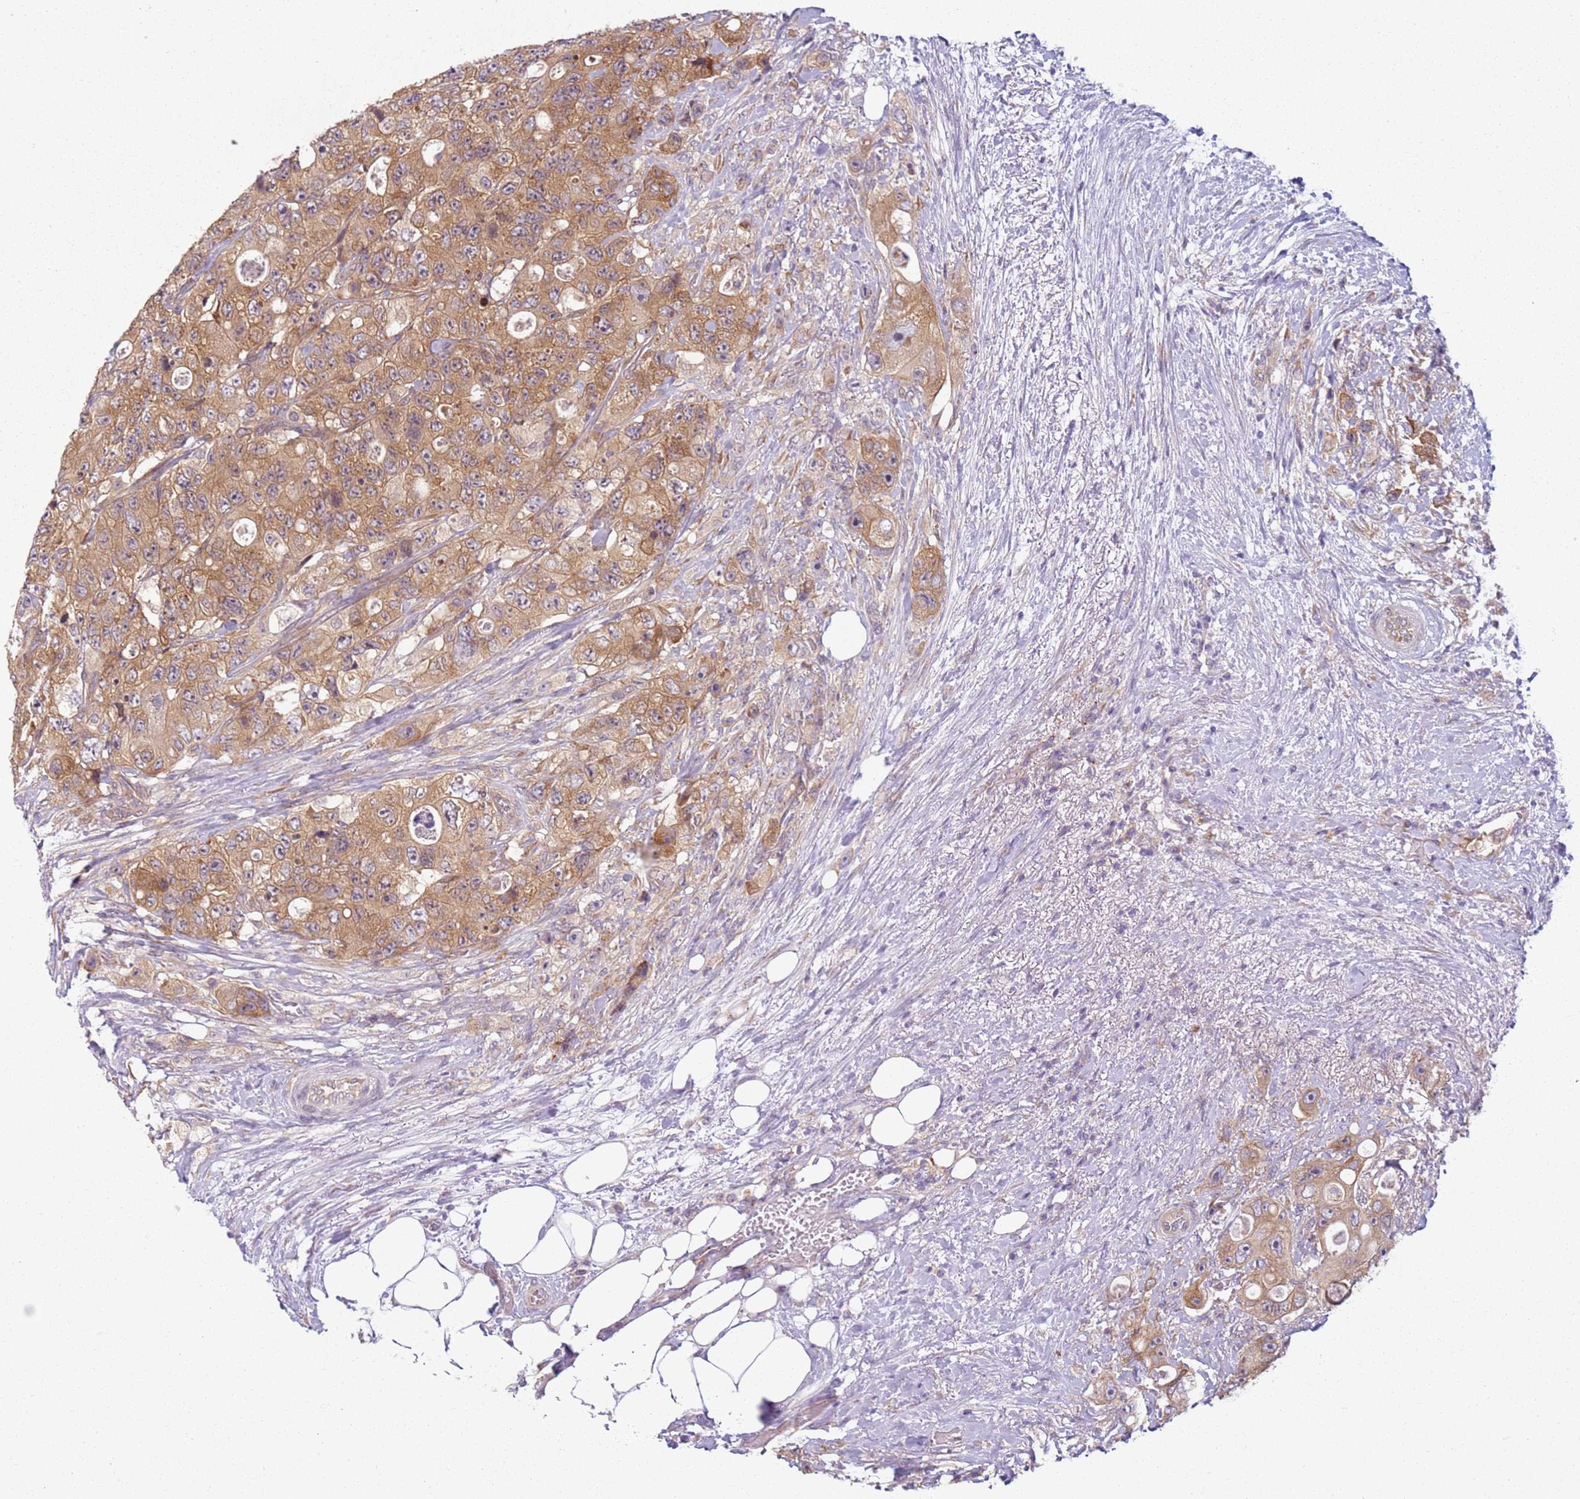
{"staining": {"intensity": "moderate", "quantity": ">75%", "location": "cytoplasmic/membranous"}, "tissue": "colorectal cancer", "cell_type": "Tumor cells", "image_type": "cancer", "snomed": [{"axis": "morphology", "description": "Adenocarcinoma, NOS"}, {"axis": "topography", "description": "Colon"}], "caption": "The immunohistochemical stain highlights moderate cytoplasmic/membranous positivity in tumor cells of colorectal cancer (adenocarcinoma) tissue. (DAB IHC, brown staining for protein, blue staining for nuclei).", "gene": "RPS28", "patient": {"sex": "female", "age": 46}}